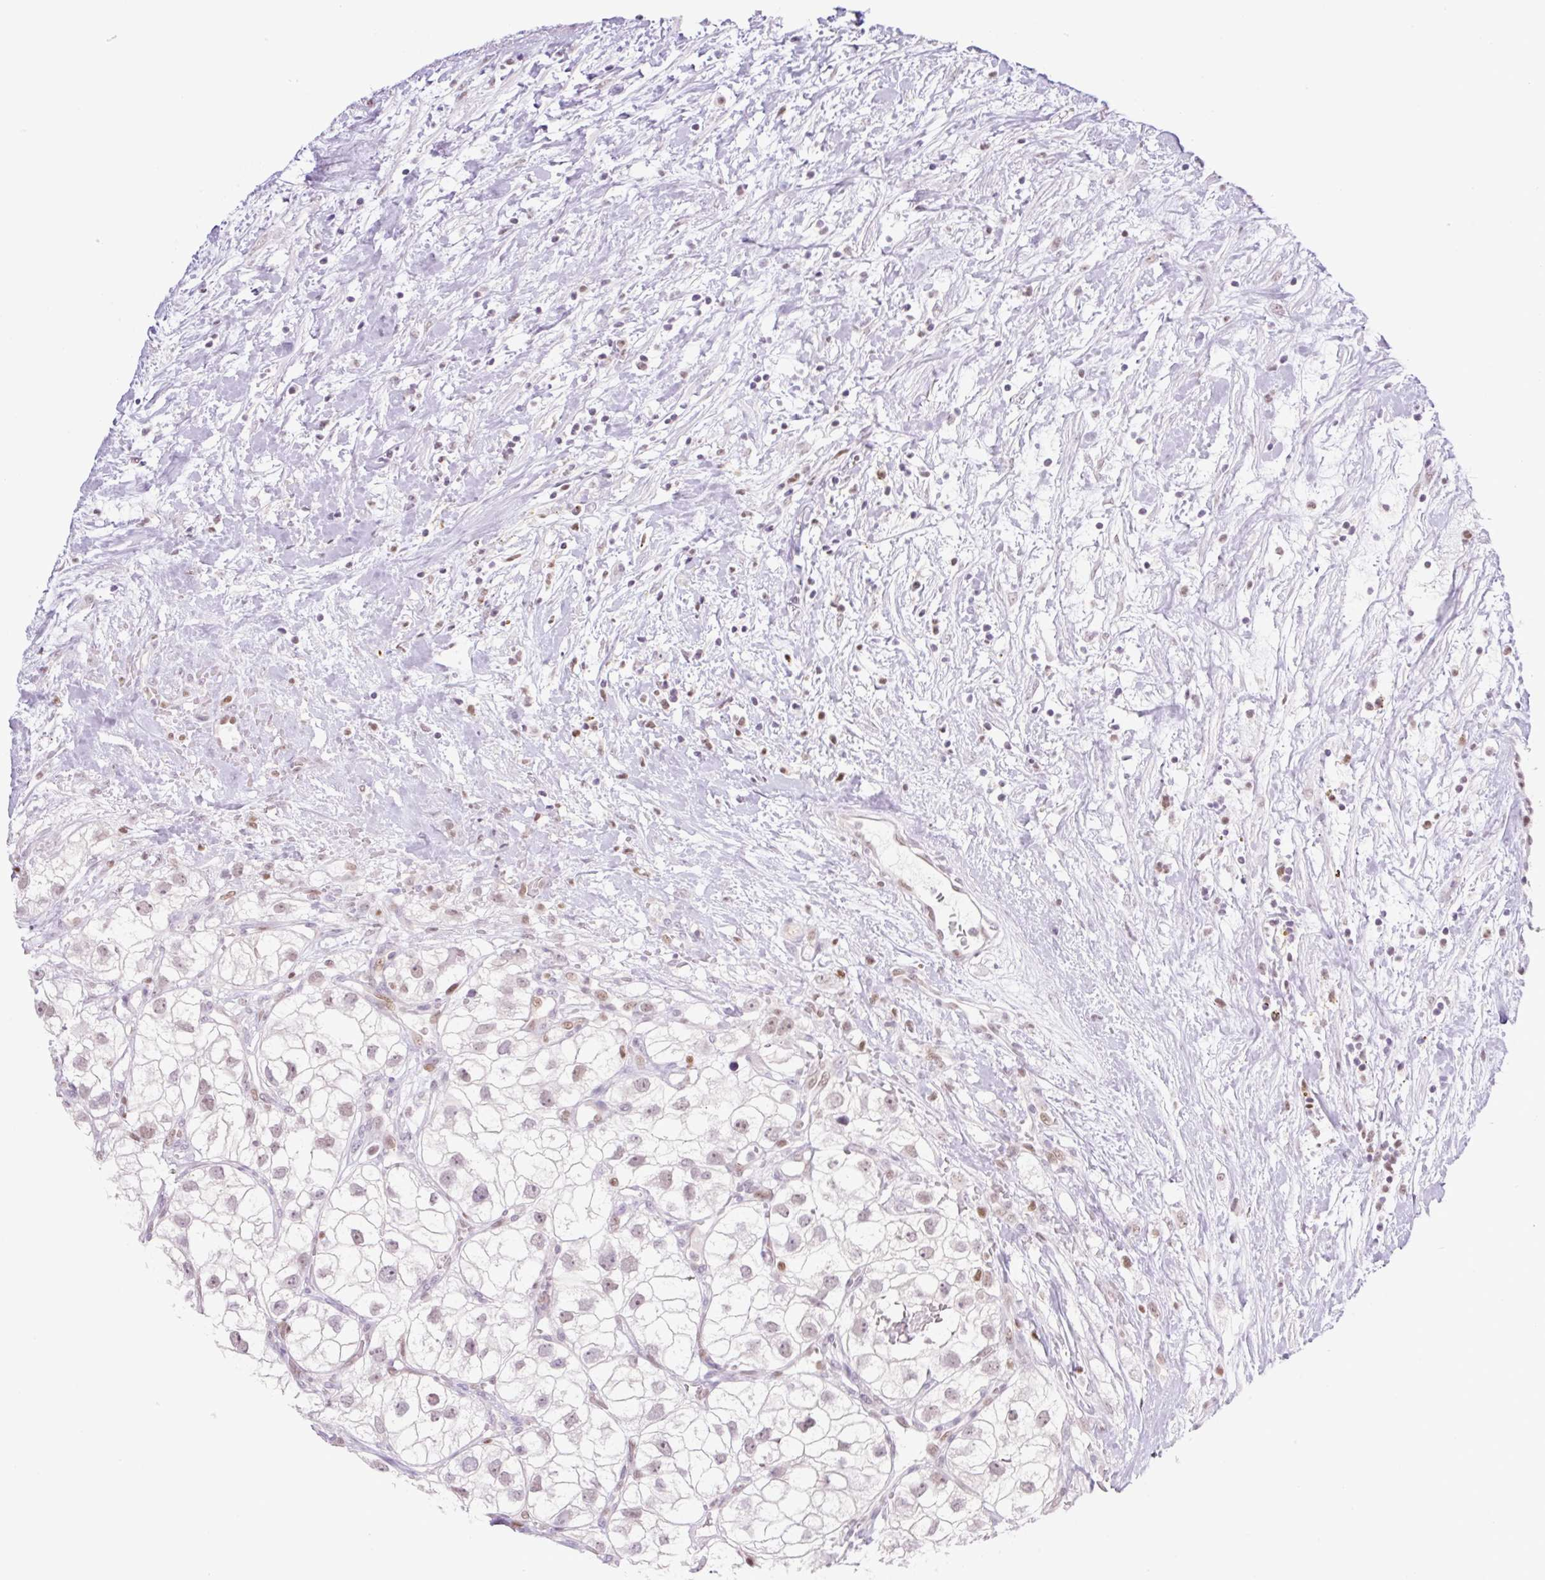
{"staining": {"intensity": "weak", "quantity": "<25%", "location": "nuclear"}, "tissue": "renal cancer", "cell_type": "Tumor cells", "image_type": "cancer", "snomed": [{"axis": "morphology", "description": "Adenocarcinoma, NOS"}, {"axis": "topography", "description": "Kidney"}], "caption": "This is a micrograph of IHC staining of renal adenocarcinoma, which shows no staining in tumor cells.", "gene": "TLE3", "patient": {"sex": "male", "age": 59}}